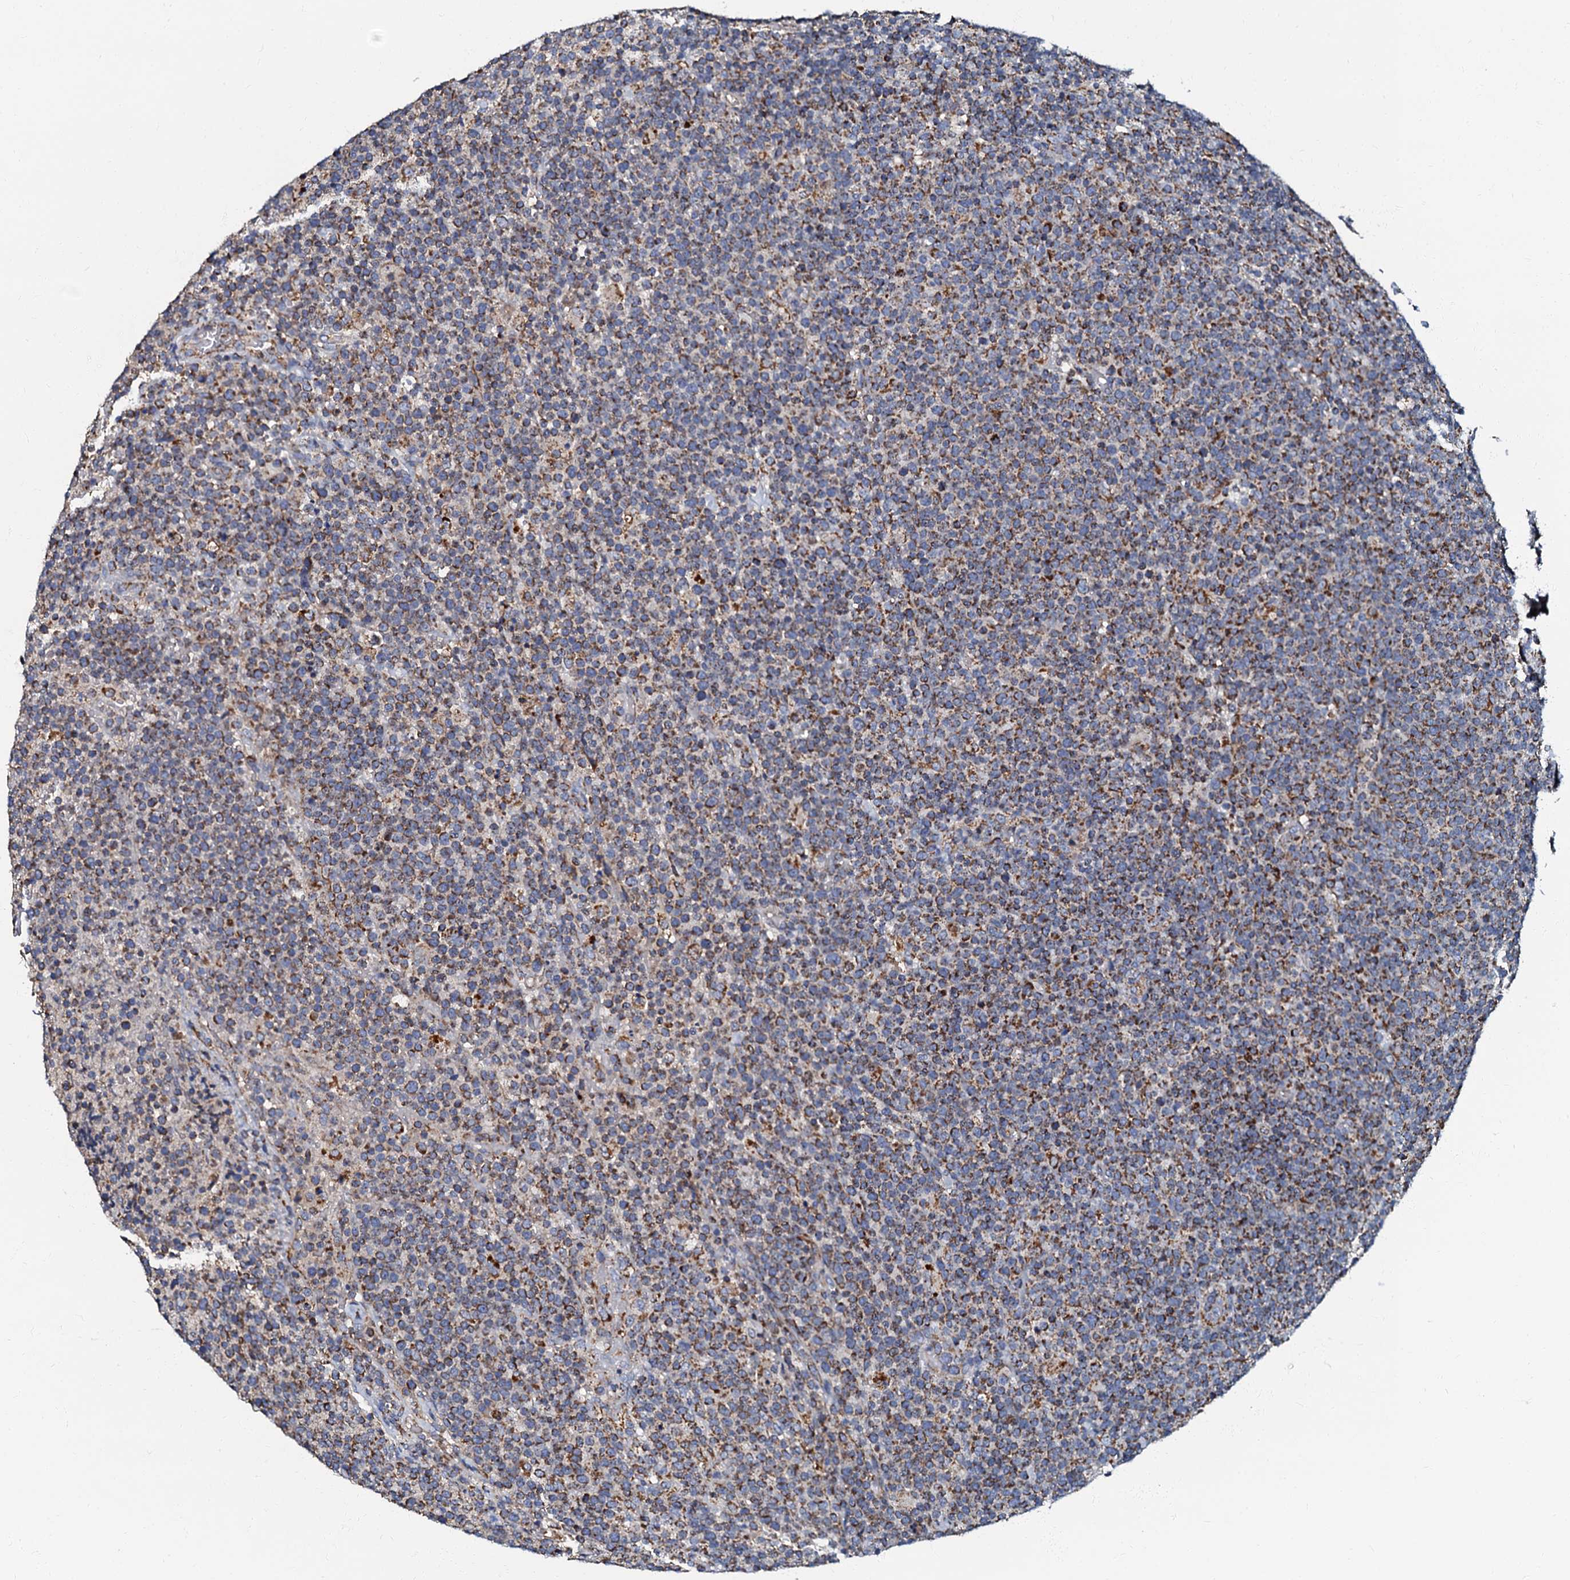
{"staining": {"intensity": "moderate", "quantity": "25%-75%", "location": "cytoplasmic/membranous"}, "tissue": "lymphoma", "cell_type": "Tumor cells", "image_type": "cancer", "snomed": [{"axis": "morphology", "description": "Malignant lymphoma, non-Hodgkin's type, High grade"}, {"axis": "topography", "description": "Lymph node"}], "caption": "A histopathology image showing moderate cytoplasmic/membranous staining in about 25%-75% of tumor cells in lymphoma, as visualized by brown immunohistochemical staining.", "gene": "NDUFA12", "patient": {"sex": "male", "age": 61}}